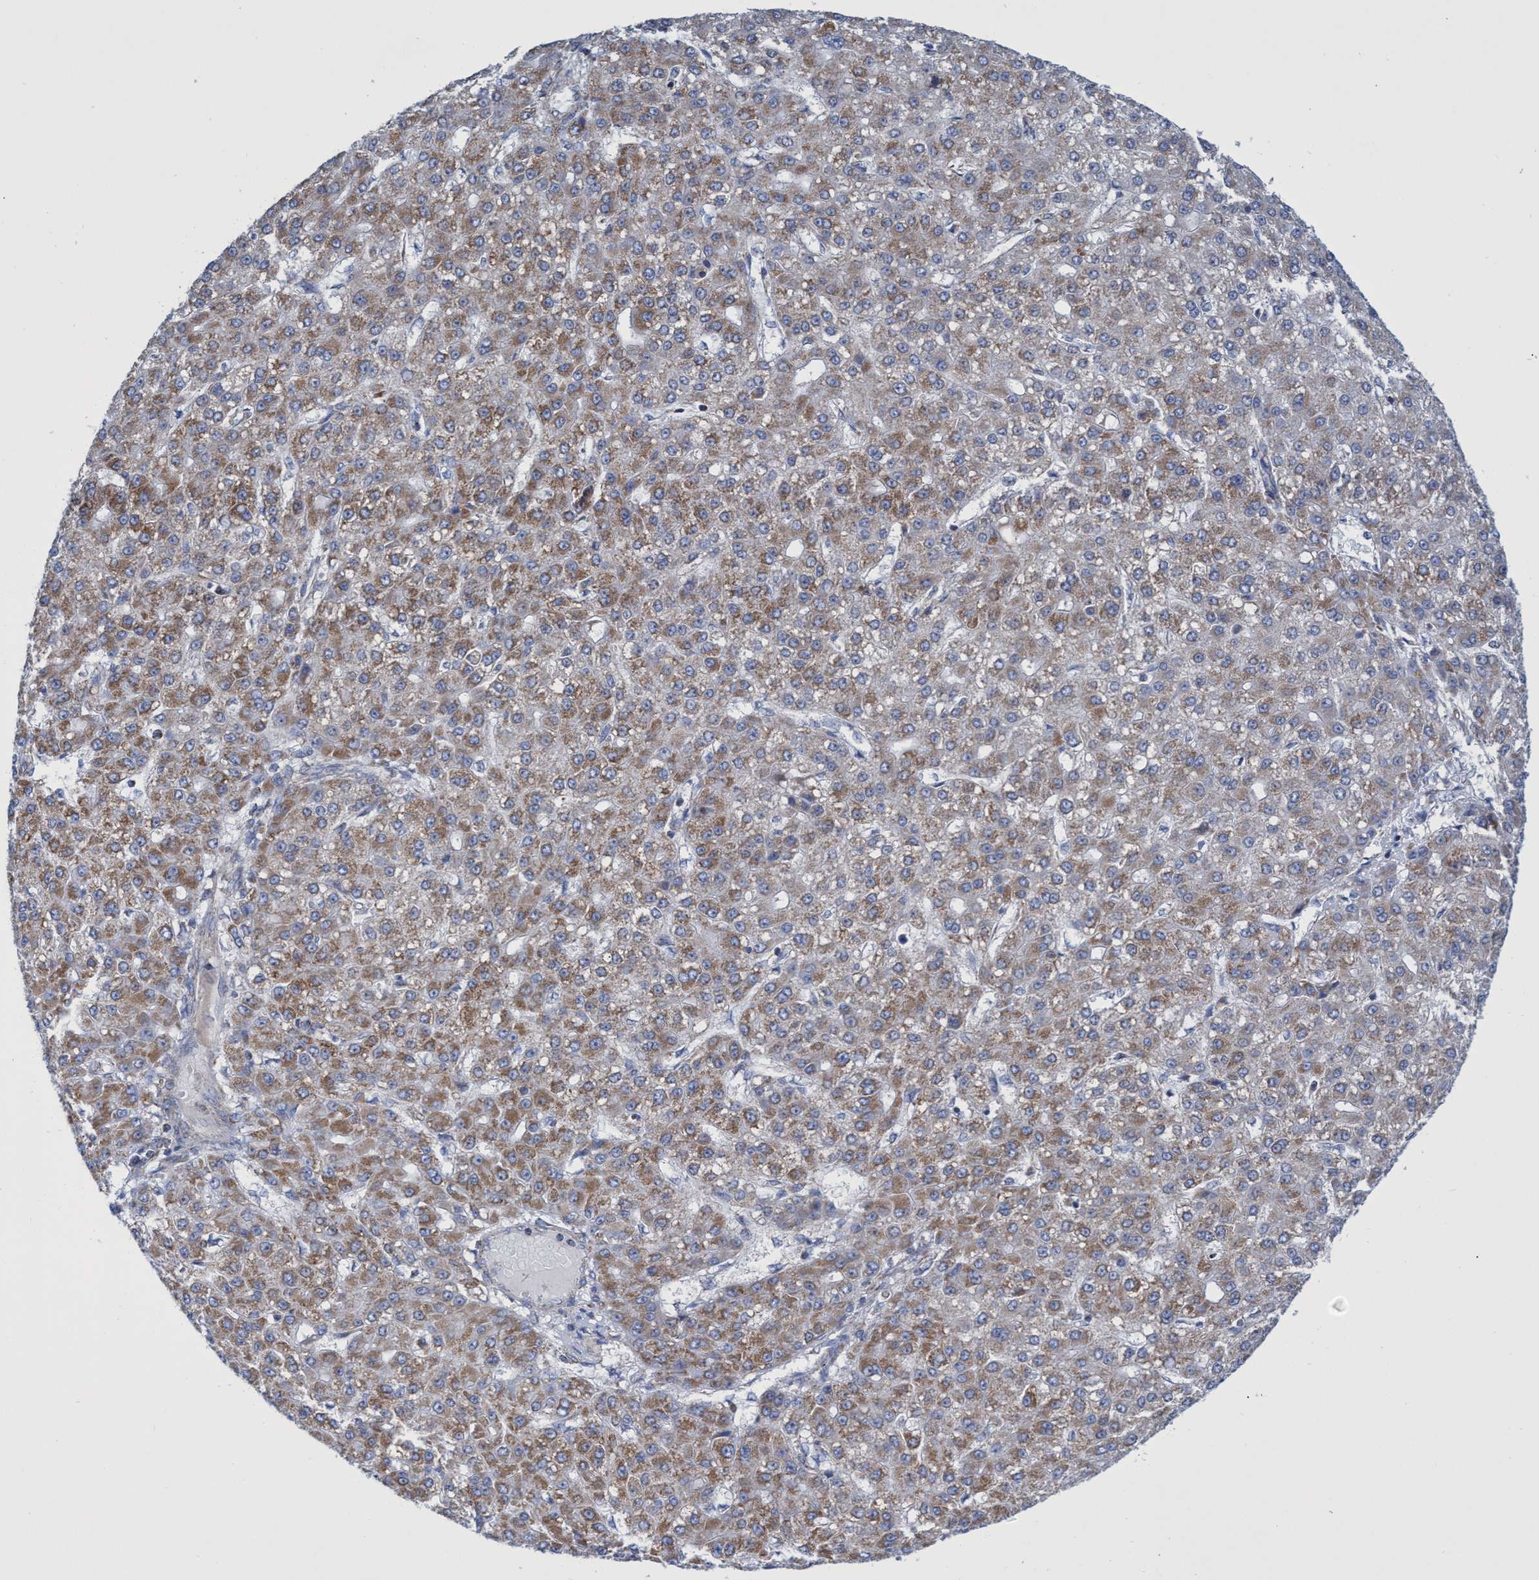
{"staining": {"intensity": "moderate", "quantity": ">75%", "location": "cytoplasmic/membranous"}, "tissue": "liver cancer", "cell_type": "Tumor cells", "image_type": "cancer", "snomed": [{"axis": "morphology", "description": "Carcinoma, Hepatocellular, NOS"}, {"axis": "topography", "description": "Liver"}], "caption": "Immunohistochemistry (IHC) (DAB) staining of liver hepatocellular carcinoma shows moderate cytoplasmic/membranous protein positivity in approximately >75% of tumor cells.", "gene": "ZNF750", "patient": {"sex": "male", "age": 67}}